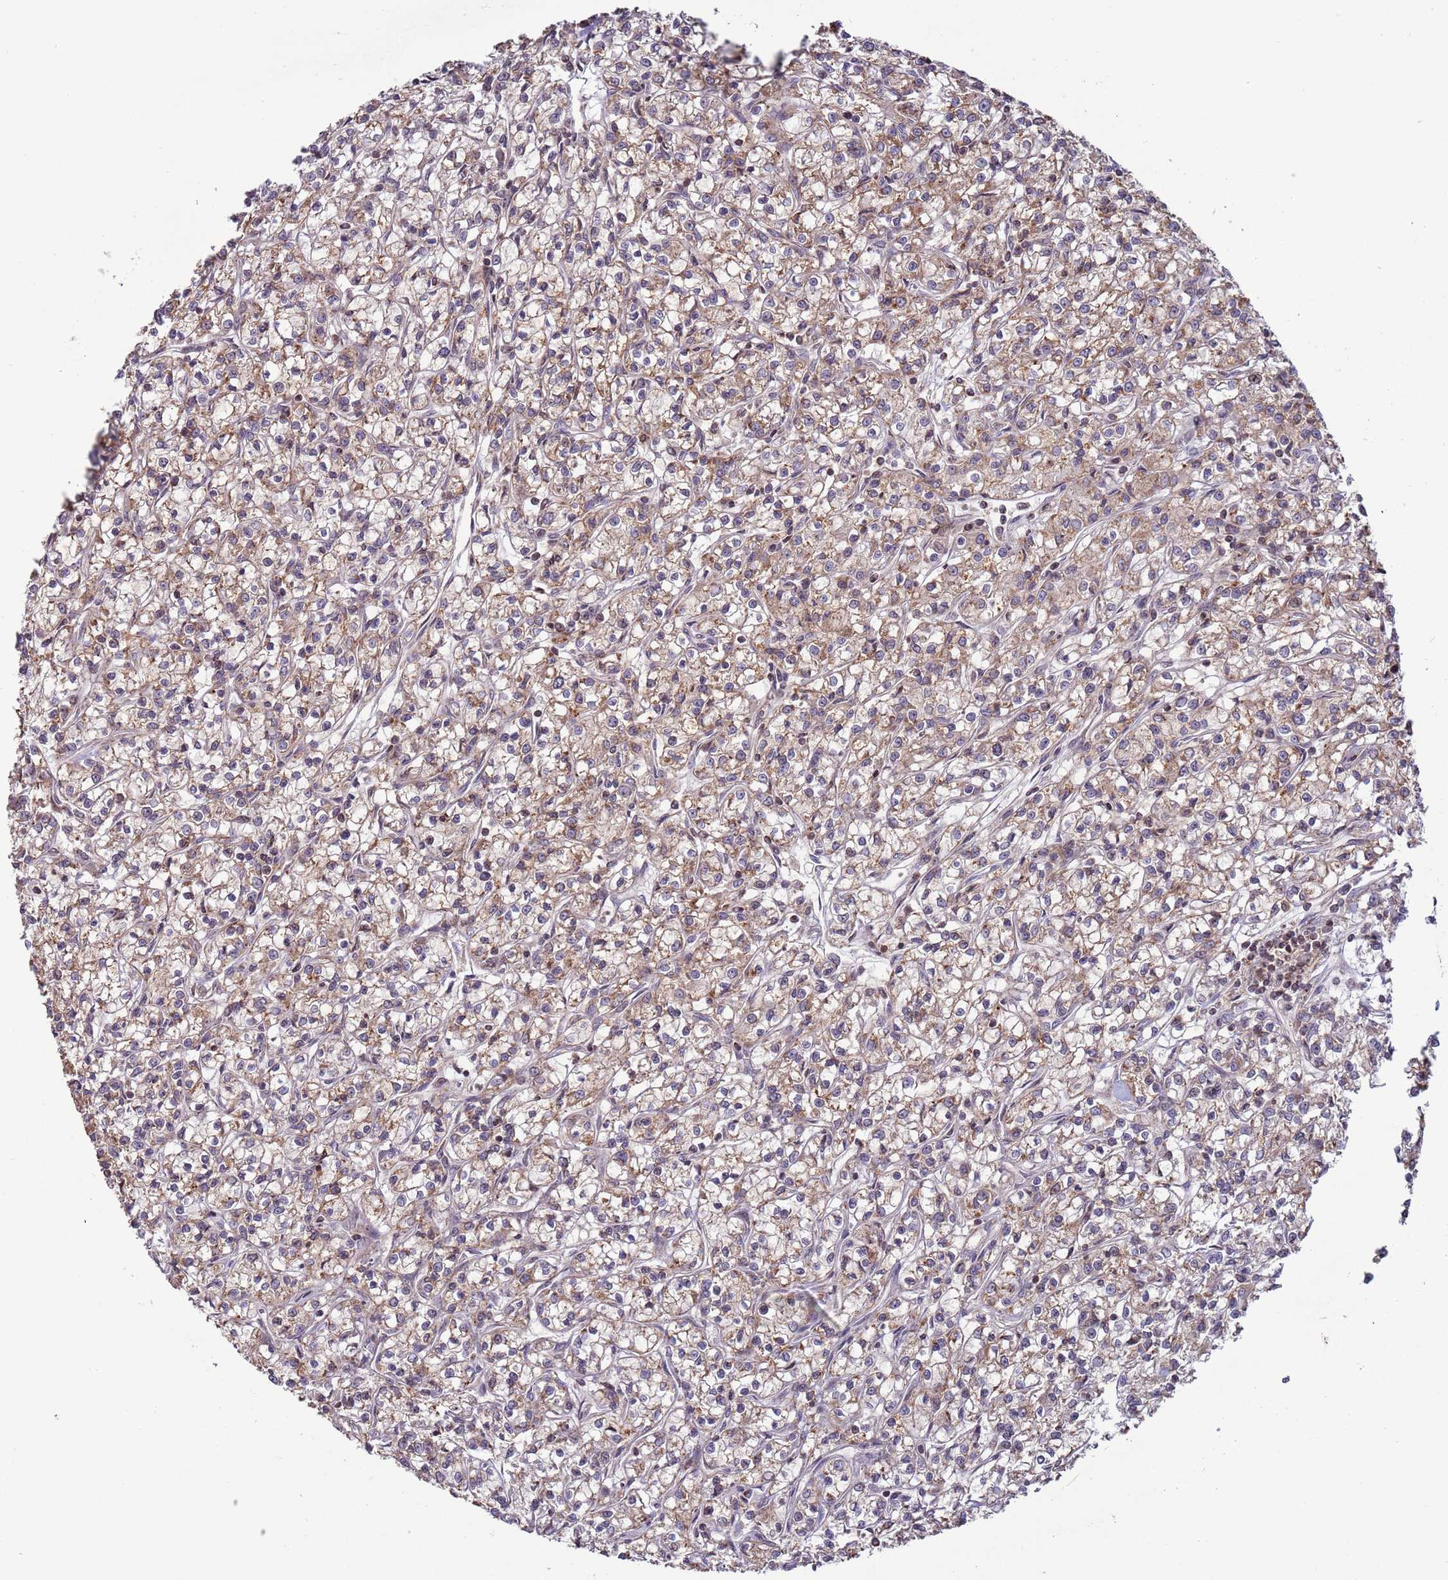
{"staining": {"intensity": "moderate", "quantity": "25%-75%", "location": "cytoplasmic/membranous"}, "tissue": "renal cancer", "cell_type": "Tumor cells", "image_type": "cancer", "snomed": [{"axis": "morphology", "description": "Adenocarcinoma, NOS"}, {"axis": "topography", "description": "Kidney"}], "caption": "Immunohistochemistry (IHC) of human renal cancer (adenocarcinoma) reveals medium levels of moderate cytoplasmic/membranous expression in about 25%-75% of tumor cells.", "gene": "RCOR2", "patient": {"sex": "female", "age": 59}}